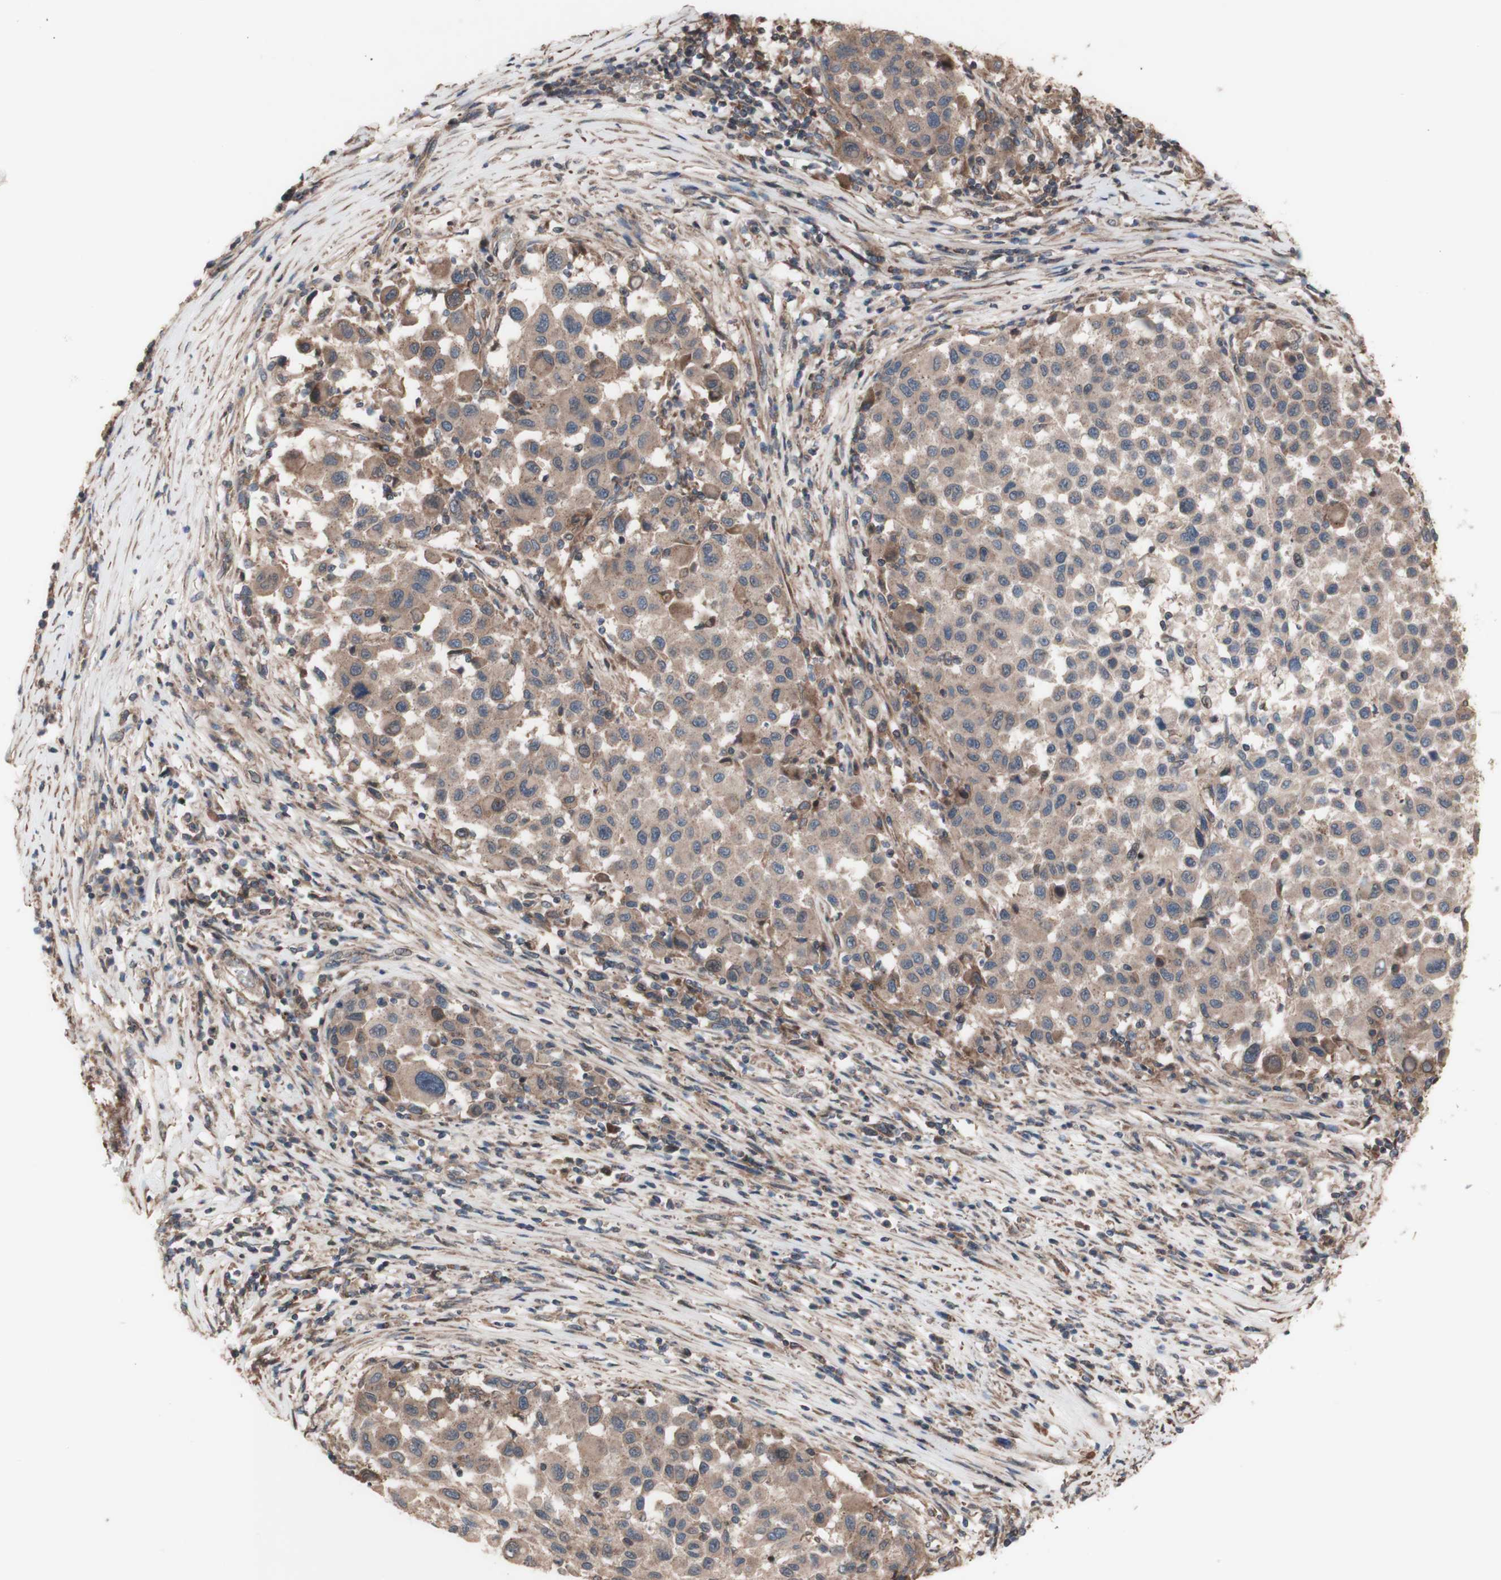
{"staining": {"intensity": "moderate", "quantity": ">75%", "location": "cytoplasmic/membranous"}, "tissue": "melanoma", "cell_type": "Tumor cells", "image_type": "cancer", "snomed": [{"axis": "morphology", "description": "Malignant melanoma, Metastatic site"}, {"axis": "topography", "description": "Lymph node"}], "caption": "Approximately >75% of tumor cells in human melanoma exhibit moderate cytoplasmic/membranous protein expression as visualized by brown immunohistochemical staining.", "gene": "COPB1", "patient": {"sex": "male", "age": 61}}